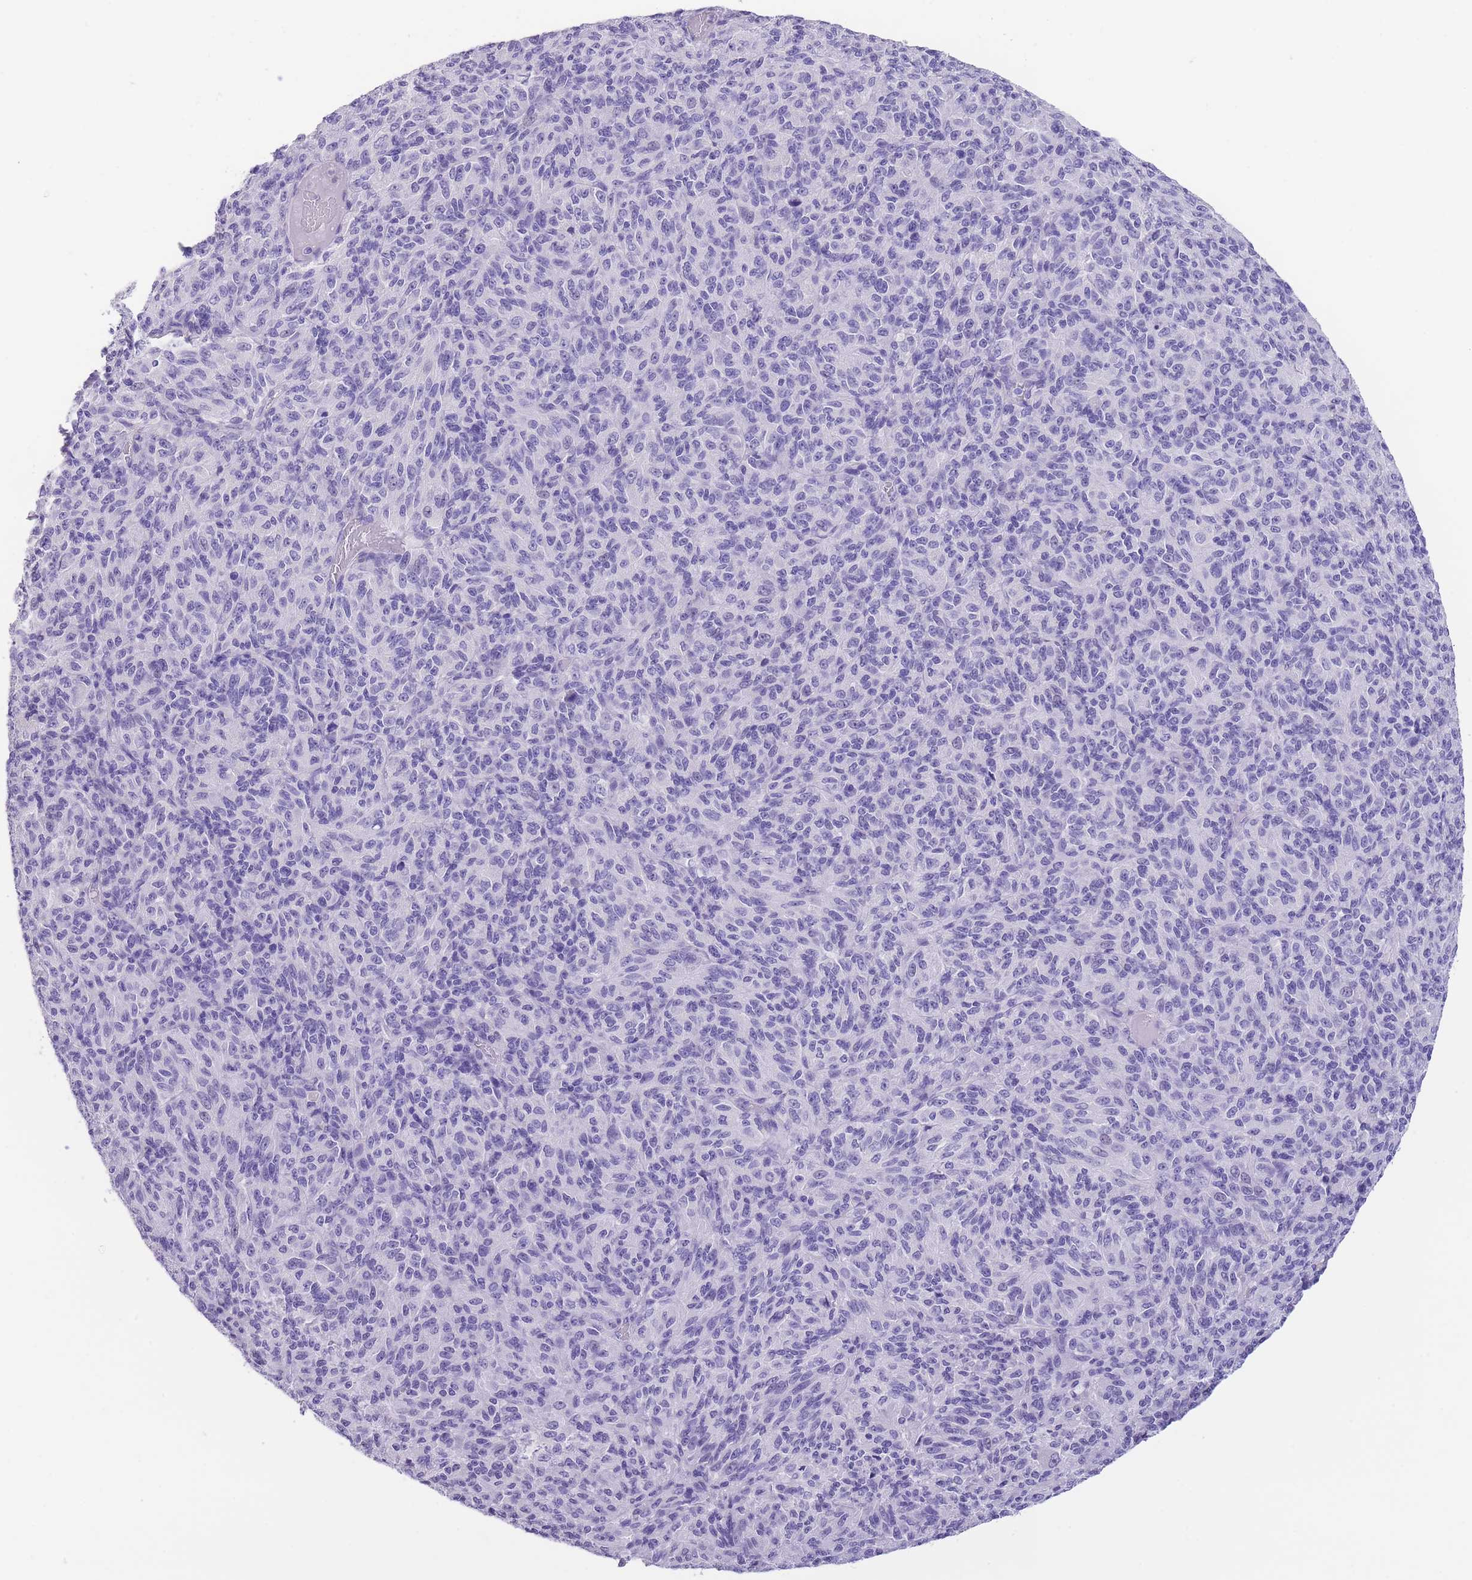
{"staining": {"intensity": "negative", "quantity": "none", "location": "none"}, "tissue": "melanoma", "cell_type": "Tumor cells", "image_type": "cancer", "snomed": [{"axis": "morphology", "description": "Malignant melanoma, Metastatic site"}, {"axis": "topography", "description": "Brain"}], "caption": "Human melanoma stained for a protein using immunohistochemistry (IHC) demonstrates no staining in tumor cells.", "gene": "RAI2", "patient": {"sex": "female", "age": 56}}